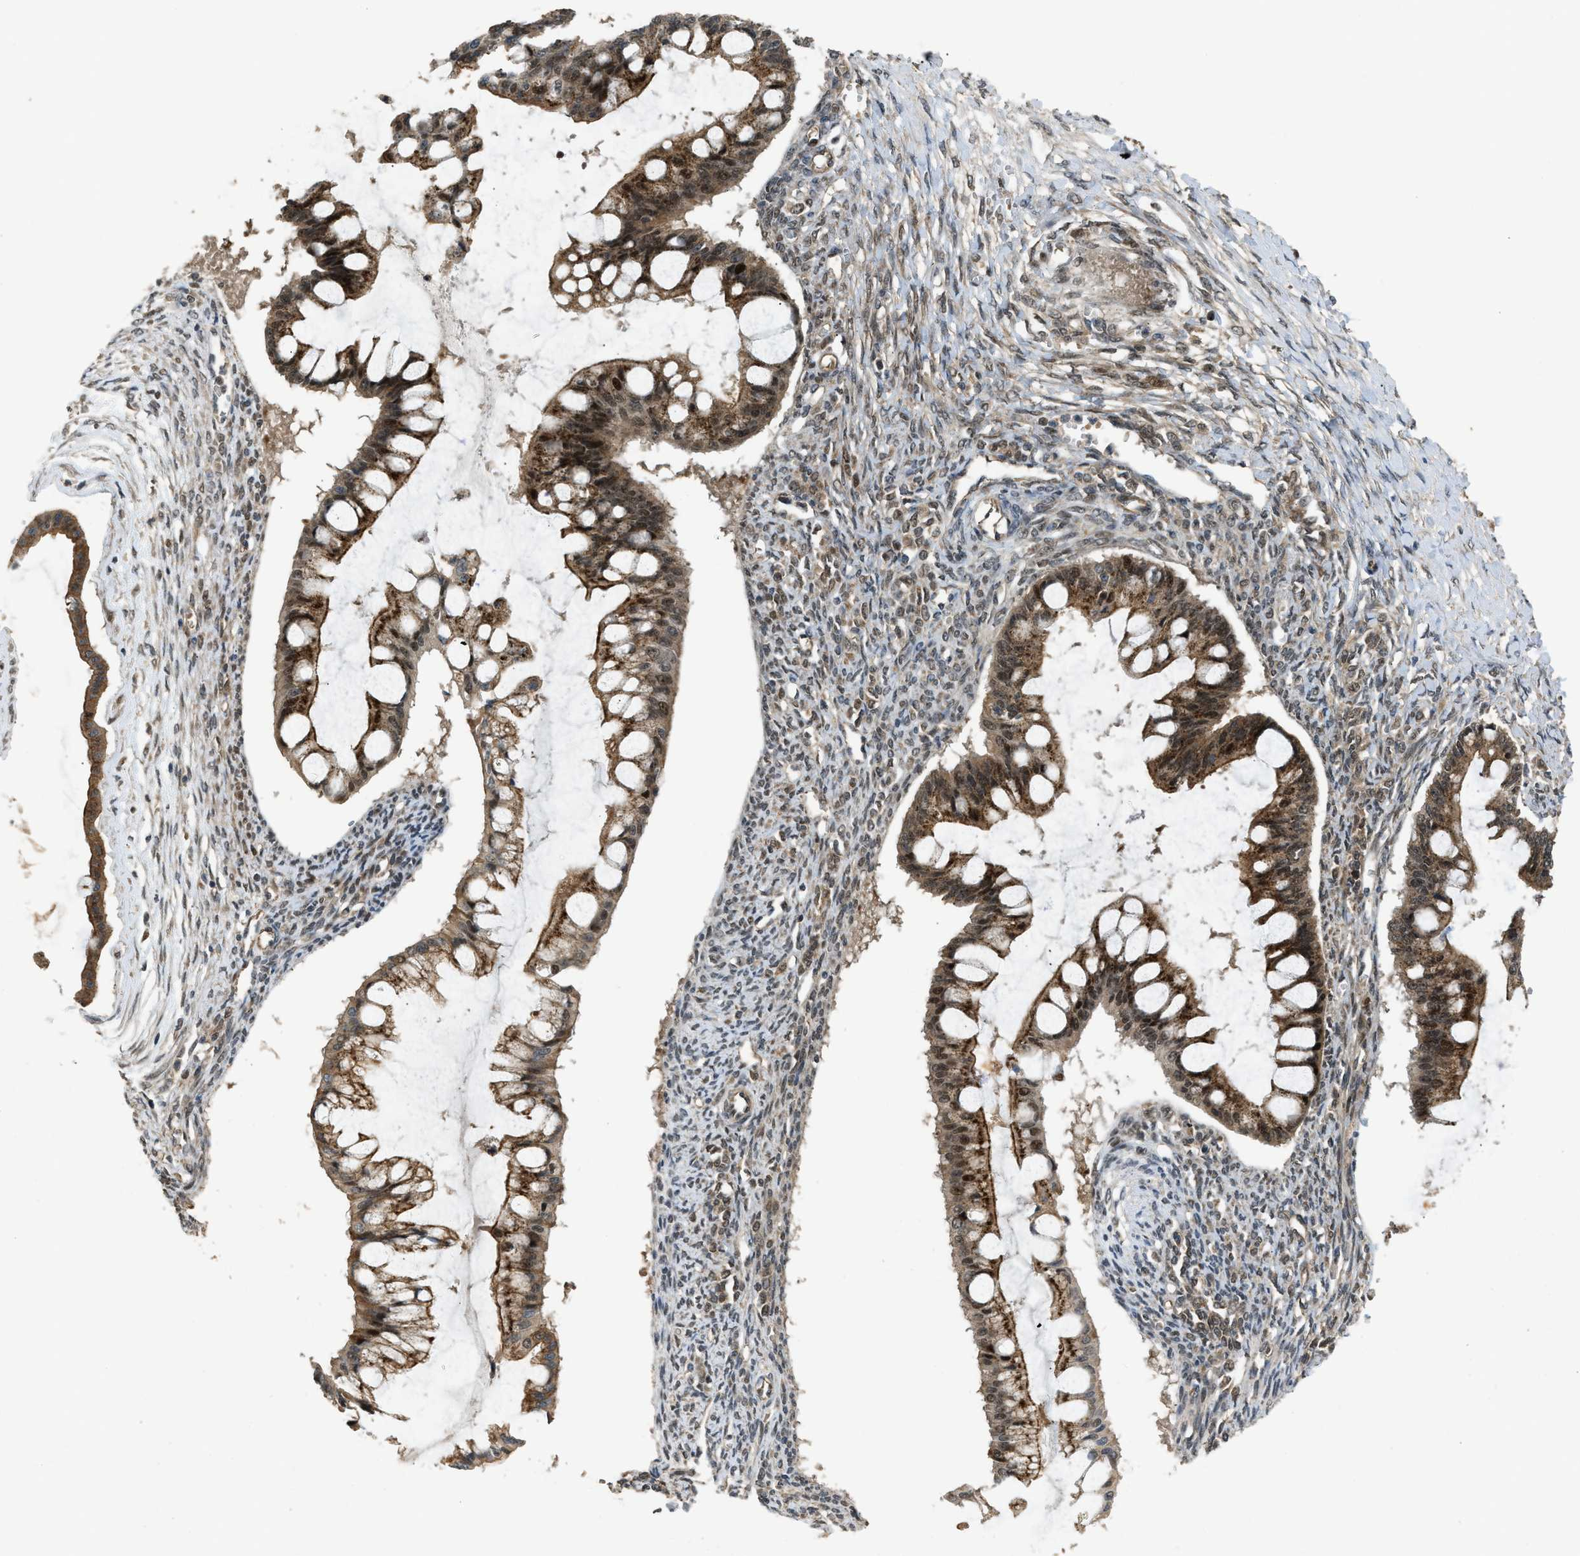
{"staining": {"intensity": "moderate", "quantity": ">75%", "location": "cytoplasmic/membranous,nuclear"}, "tissue": "ovarian cancer", "cell_type": "Tumor cells", "image_type": "cancer", "snomed": [{"axis": "morphology", "description": "Cystadenocarcinoma, mucinous, NOS"}, {"axis": "topography", "description": "Ovary"}], "caption": "Immunohistochemistry (IHC) (DAB) staining of human ovarian cancer exhibits moderate cytoplasmic/membranous and nuclear protein staining in approximately >75% of tumor cells.", "gene": "GET1", "patient": {"sex": "female", "age": 73}}